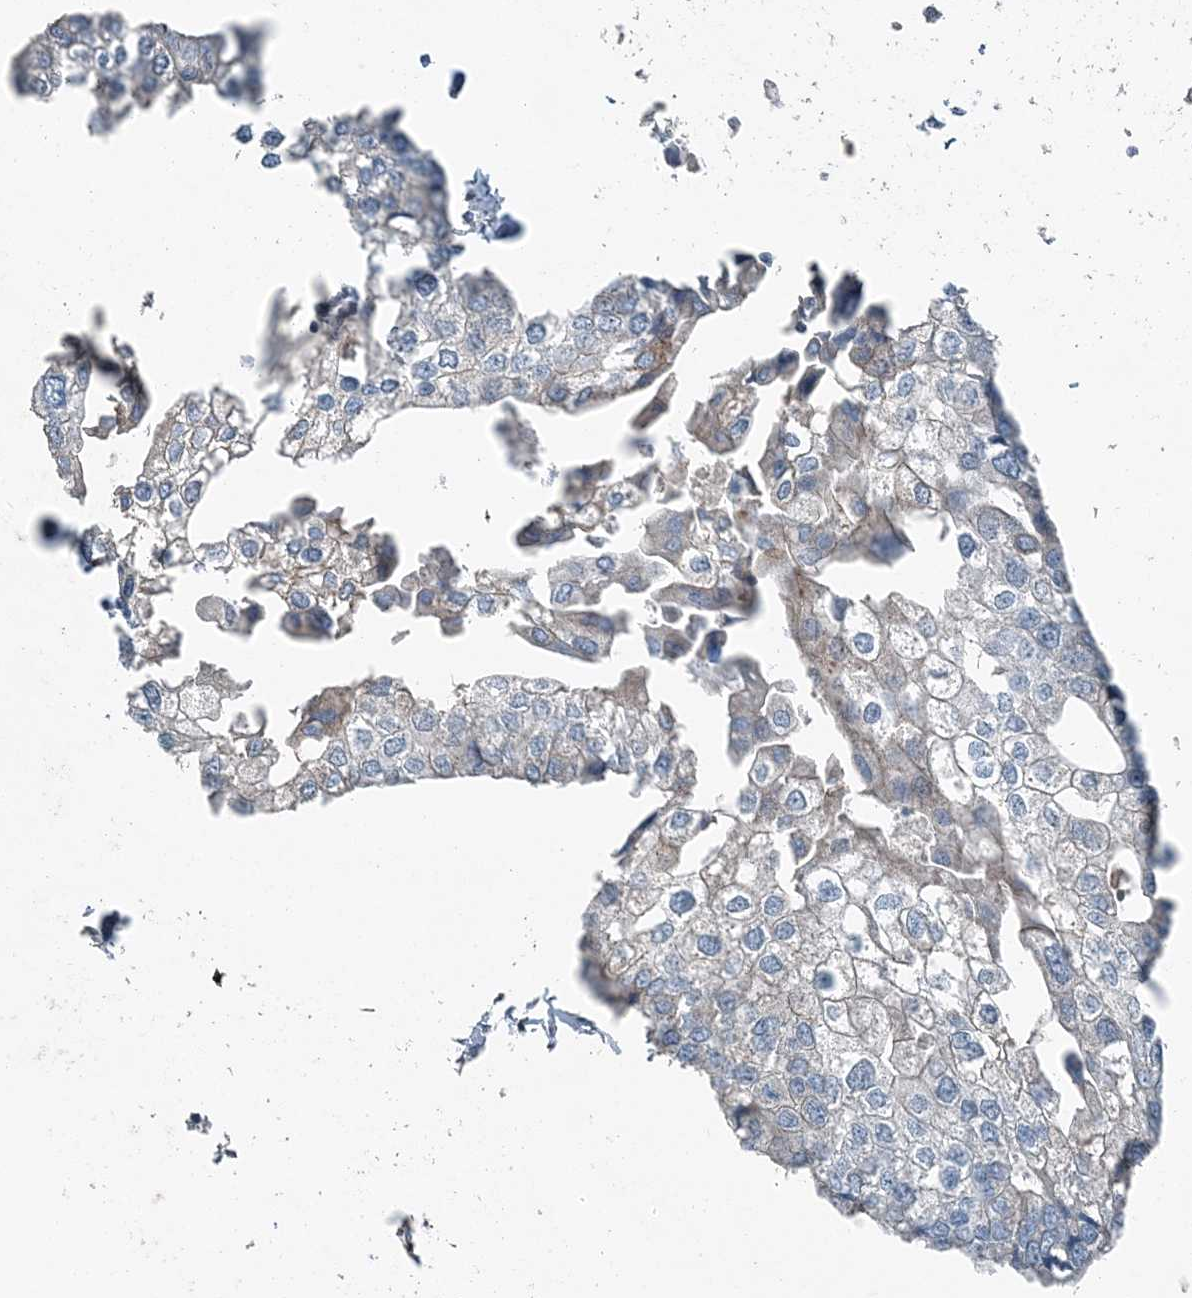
{"staining": {"intensity": "negative", "quantity": "none", "location": "none"}, "tissue": "urothelial cancer", "cell_type": "Tumor cells", "image_type": "cancer", "snomed": [{"axis": "morphology", "description": "Urothelial carcinoma, High grade"}, {"axis": "topography", "description": "Urinary bladder"}], "caption": "A photomicrograph of human urothelial cancer is negative for staining in tumor cells. (Stains: DAB (3,3'-diaminobenzidine) immunohistochemistry with hematoxylin counter stain, Microscopy: brightfield microscopy at high magnification).", "gene": "ELOVL7", "patient": {"sex": "male", "age": 64}}